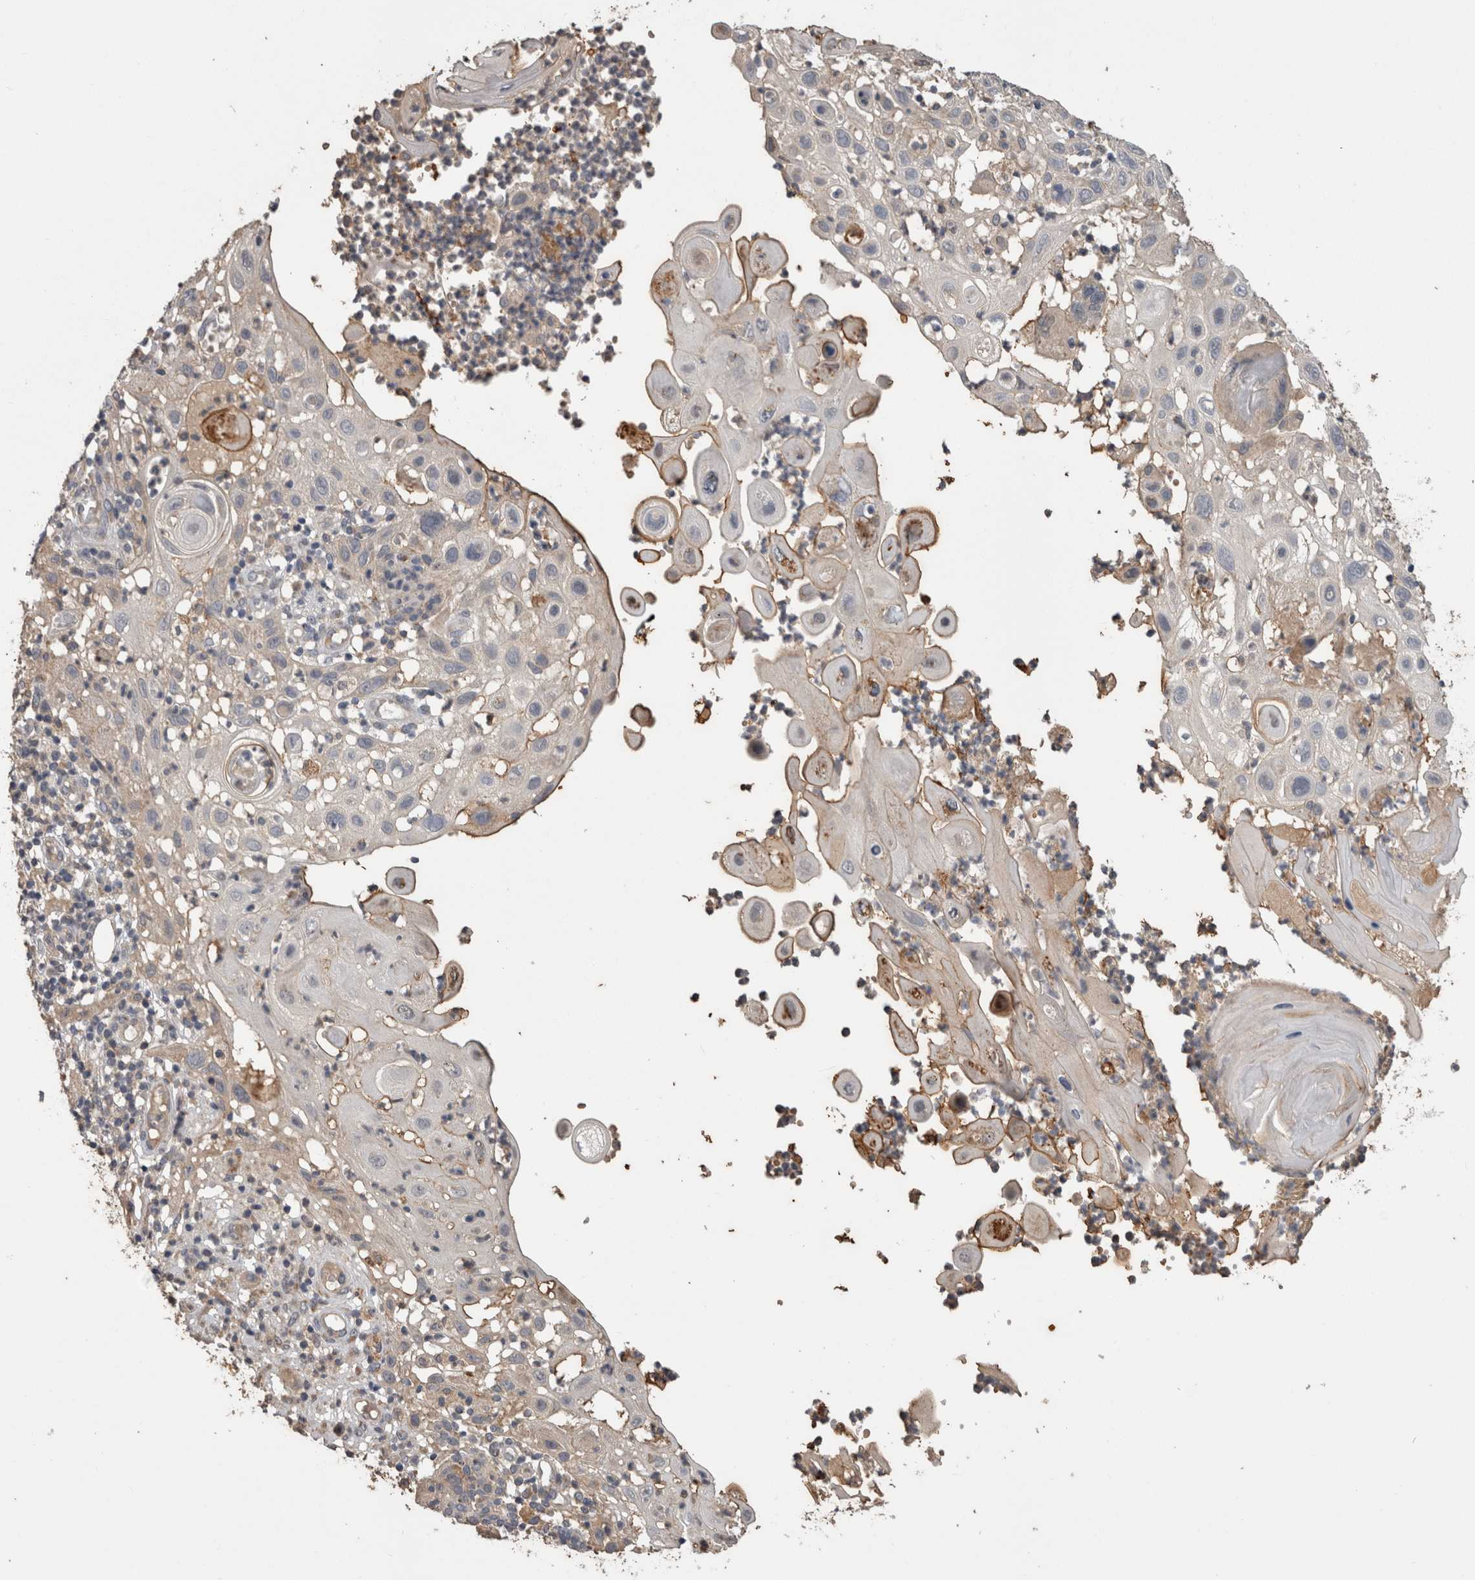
{"staining": {"intensity": "weak", "quantity": "<25%", "location": "cytoplasmic/membranous"}, "tissue": "skin cancer", "cell_type": "Tumor cells", "image_type": "cancer", "snomed": [{"axis": "morphology", "description": "Normal tissue, NOS"}, {"axis": "morphology", "description": "Squamous cell carcinoma, NOS"}, {"axis": "topography", "description": "Skin"}], "caption": "Immunohistochemistry image of human skin cancer (squamous cell carcinoma) stained for a protein (brown), which demonstrates no staining in tumor cells.", "gene": "ANXA13", "patient": {"sex": "female", "age": 96}}